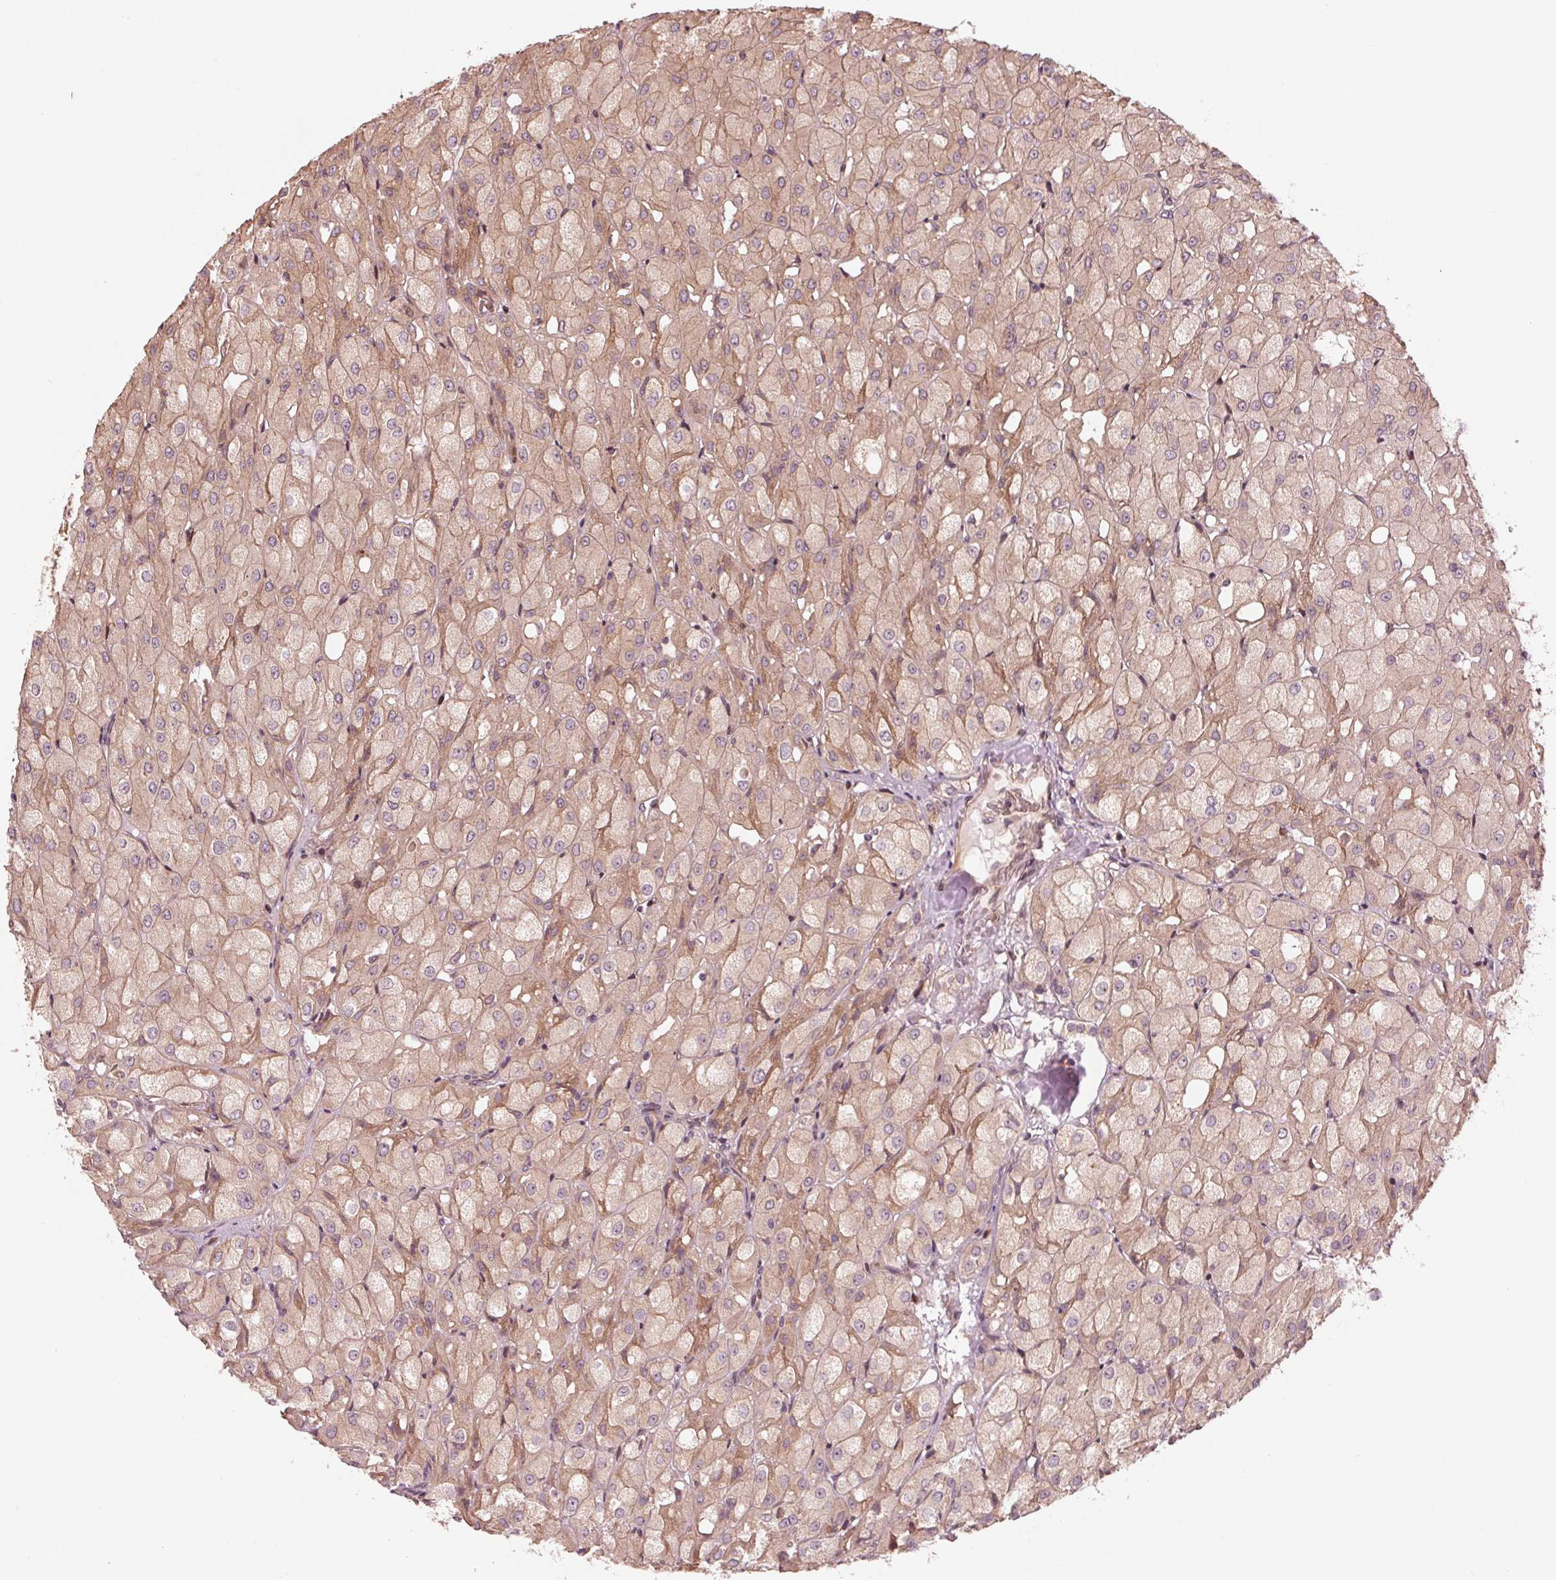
{"staining": {"intensity": "weak", "quantity": ">75%", "location": "cytoplasmic/membranous"}, "tissue": "renal cancer", "cell_type": "Tumor cells", "image_type": "cancer", "snomed": [{"axis": "morphology", "description": "Adenocarcinoma, NOS"}, {"axis": "topography", "description": "Kidney"}], "caption": "Adenocarcinoma (renal) stained with a protein marker exhibits weak staining in tumor cells.", "gene": "CMIP", "patient": {"sex": "male", "age": 72}}